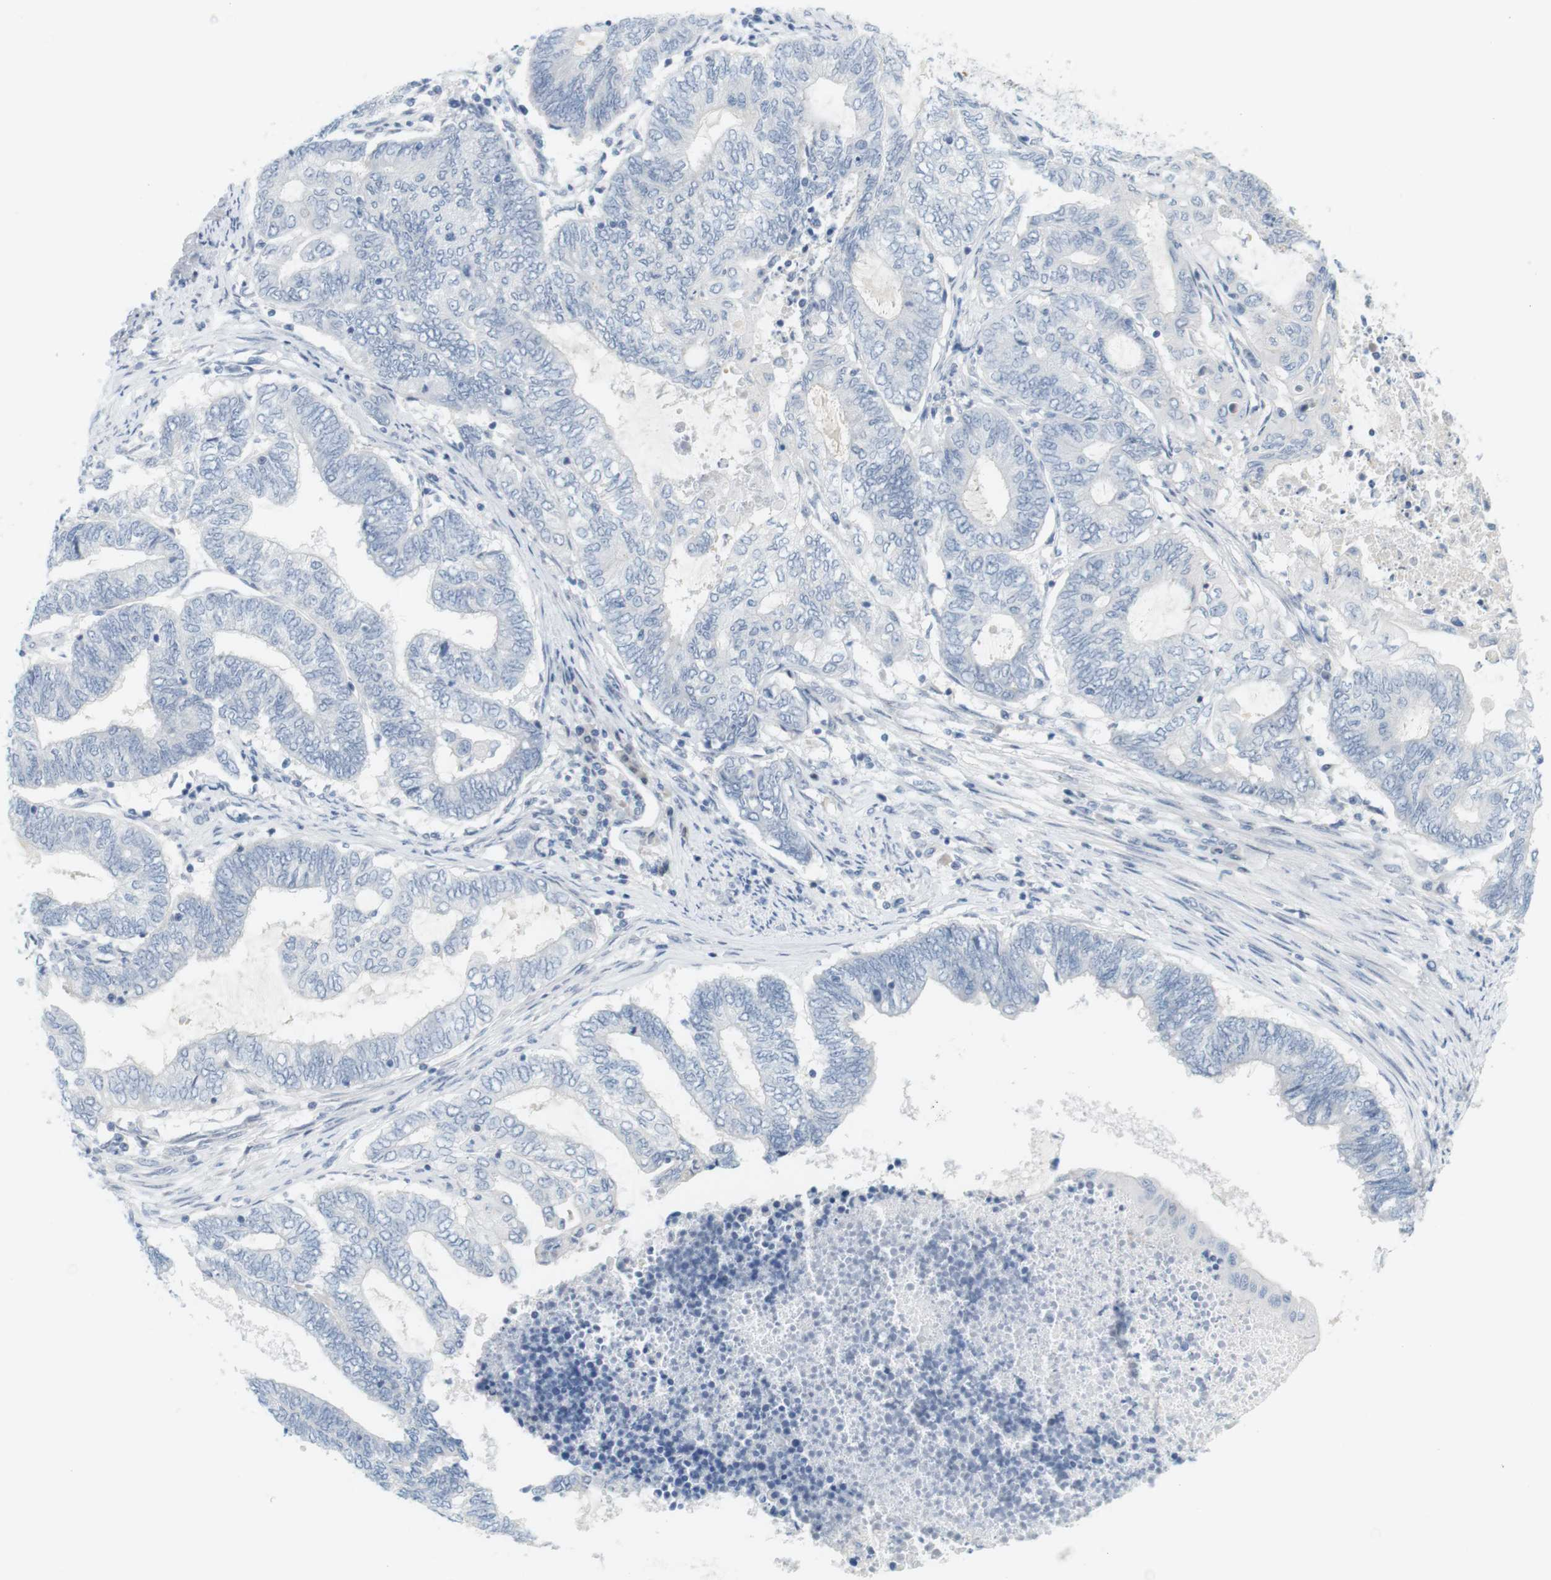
{"staining": {"intensity": "negative", "quantity": "none", "location": "none"}, "tissue": "endometrial cancer", "cell_type": "Tumor cells", "image_type": "cancer", "snomed": [{"axis": "morphology", "description": "Adenocarcinoma, NOS"}, {"axis": "topography", "description": "Uterus"}, {"axis": "topography", "description": "Endometrium"}], "caption": "Protein analysis of endometrial adenocarcinoma reveals no significant expression in tumor cells.", "gene": "CREB3L2", "patient": {"sex": "female", "age": 70}}